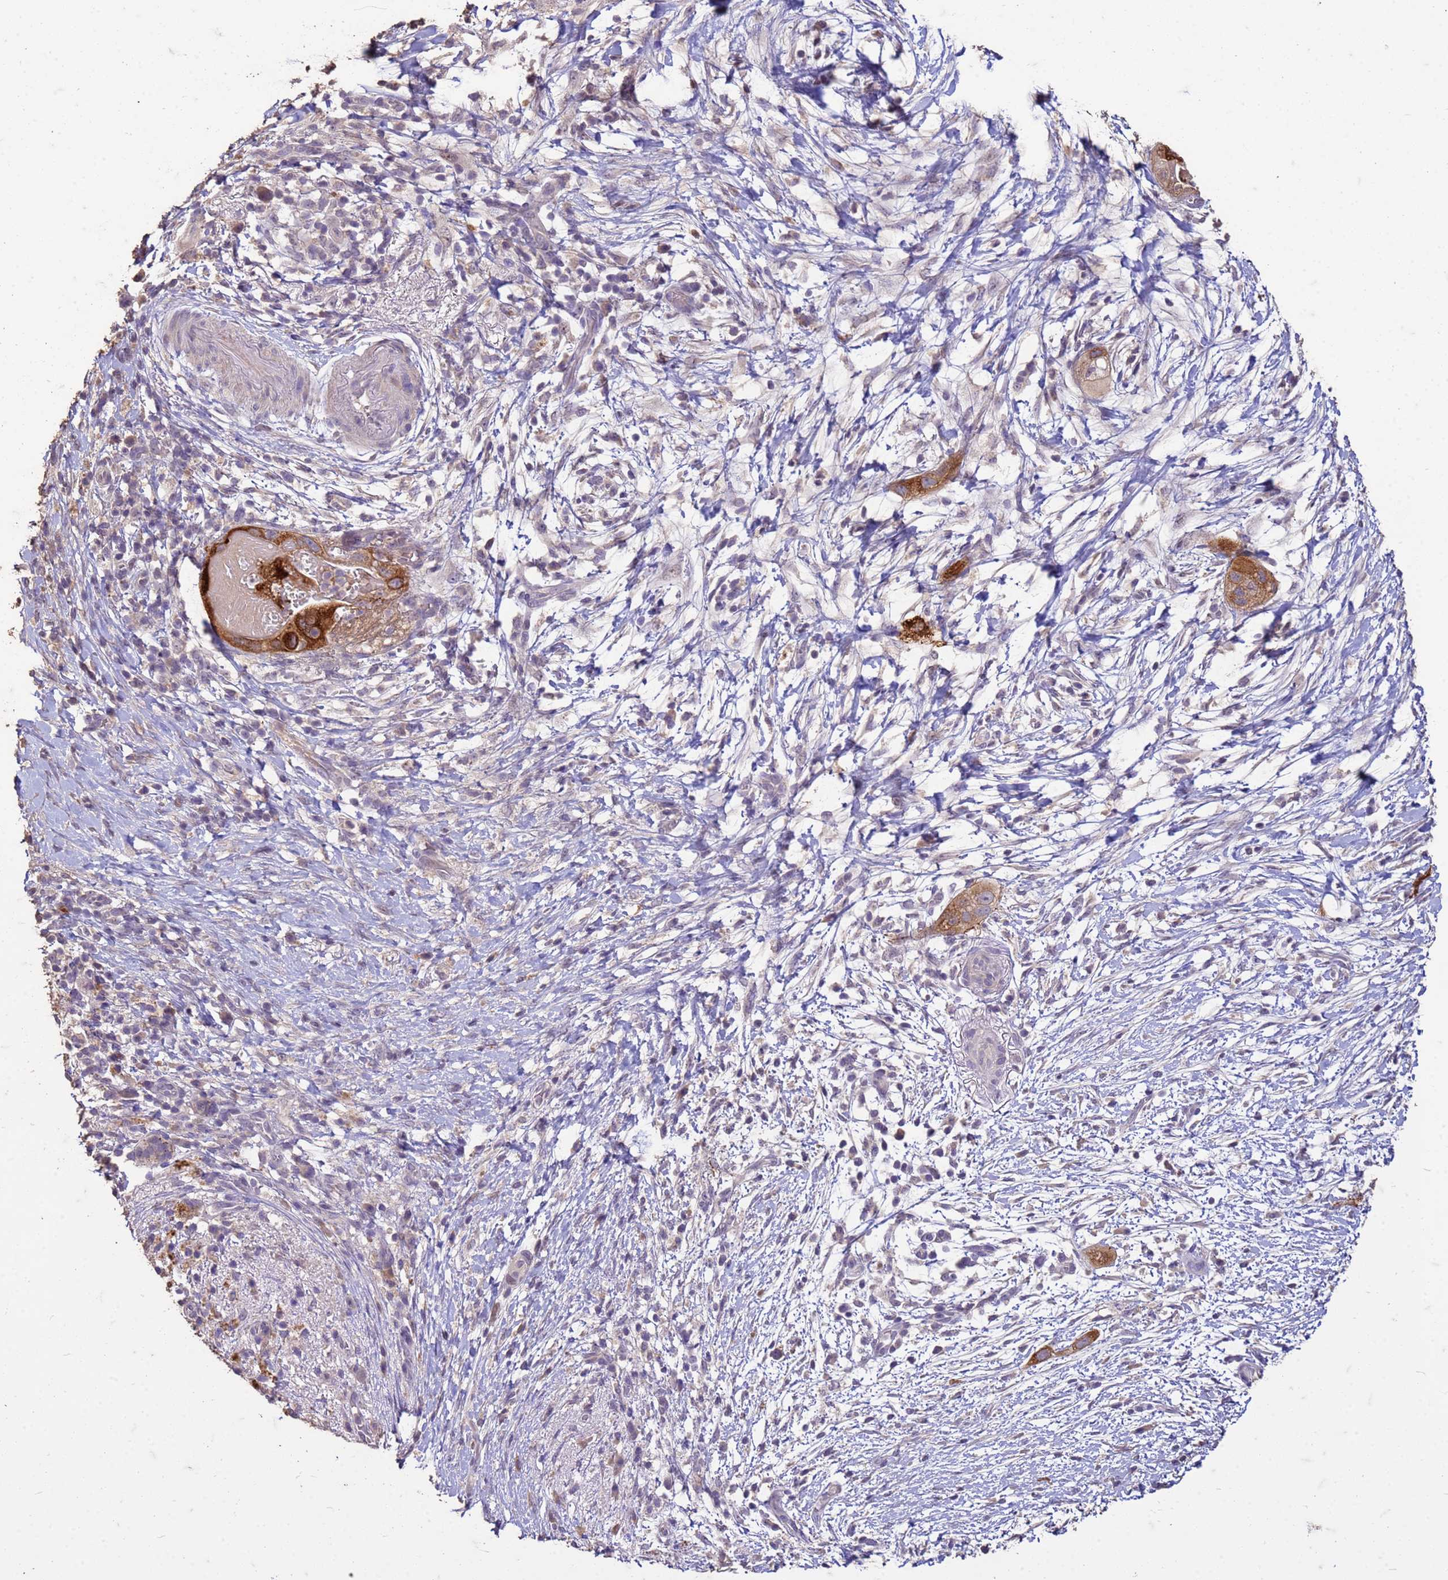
{"staining": {"intensity": "strong", "quantity": "25%-75%", "location": "cytoplasmic/membranous"}, "tissue": "pancreatic cancer", "cell_type": "Tumor cells", "image_type": "cancer", "snomed": [{"axis": "morphology", "description": "Adenocarcinoma, NOS"}, {"axis": "topography", "description": "Pancreas"}], "caption": "Immunohistochemical staining of adenocarcinoma (pancreatic) exhibits high levels of strong cytoplasmic/membranous expression in approximately 25%-75% of tumor cells.", "gene": "FAM184B", "patient": {"sex": "female", "age": 72}}